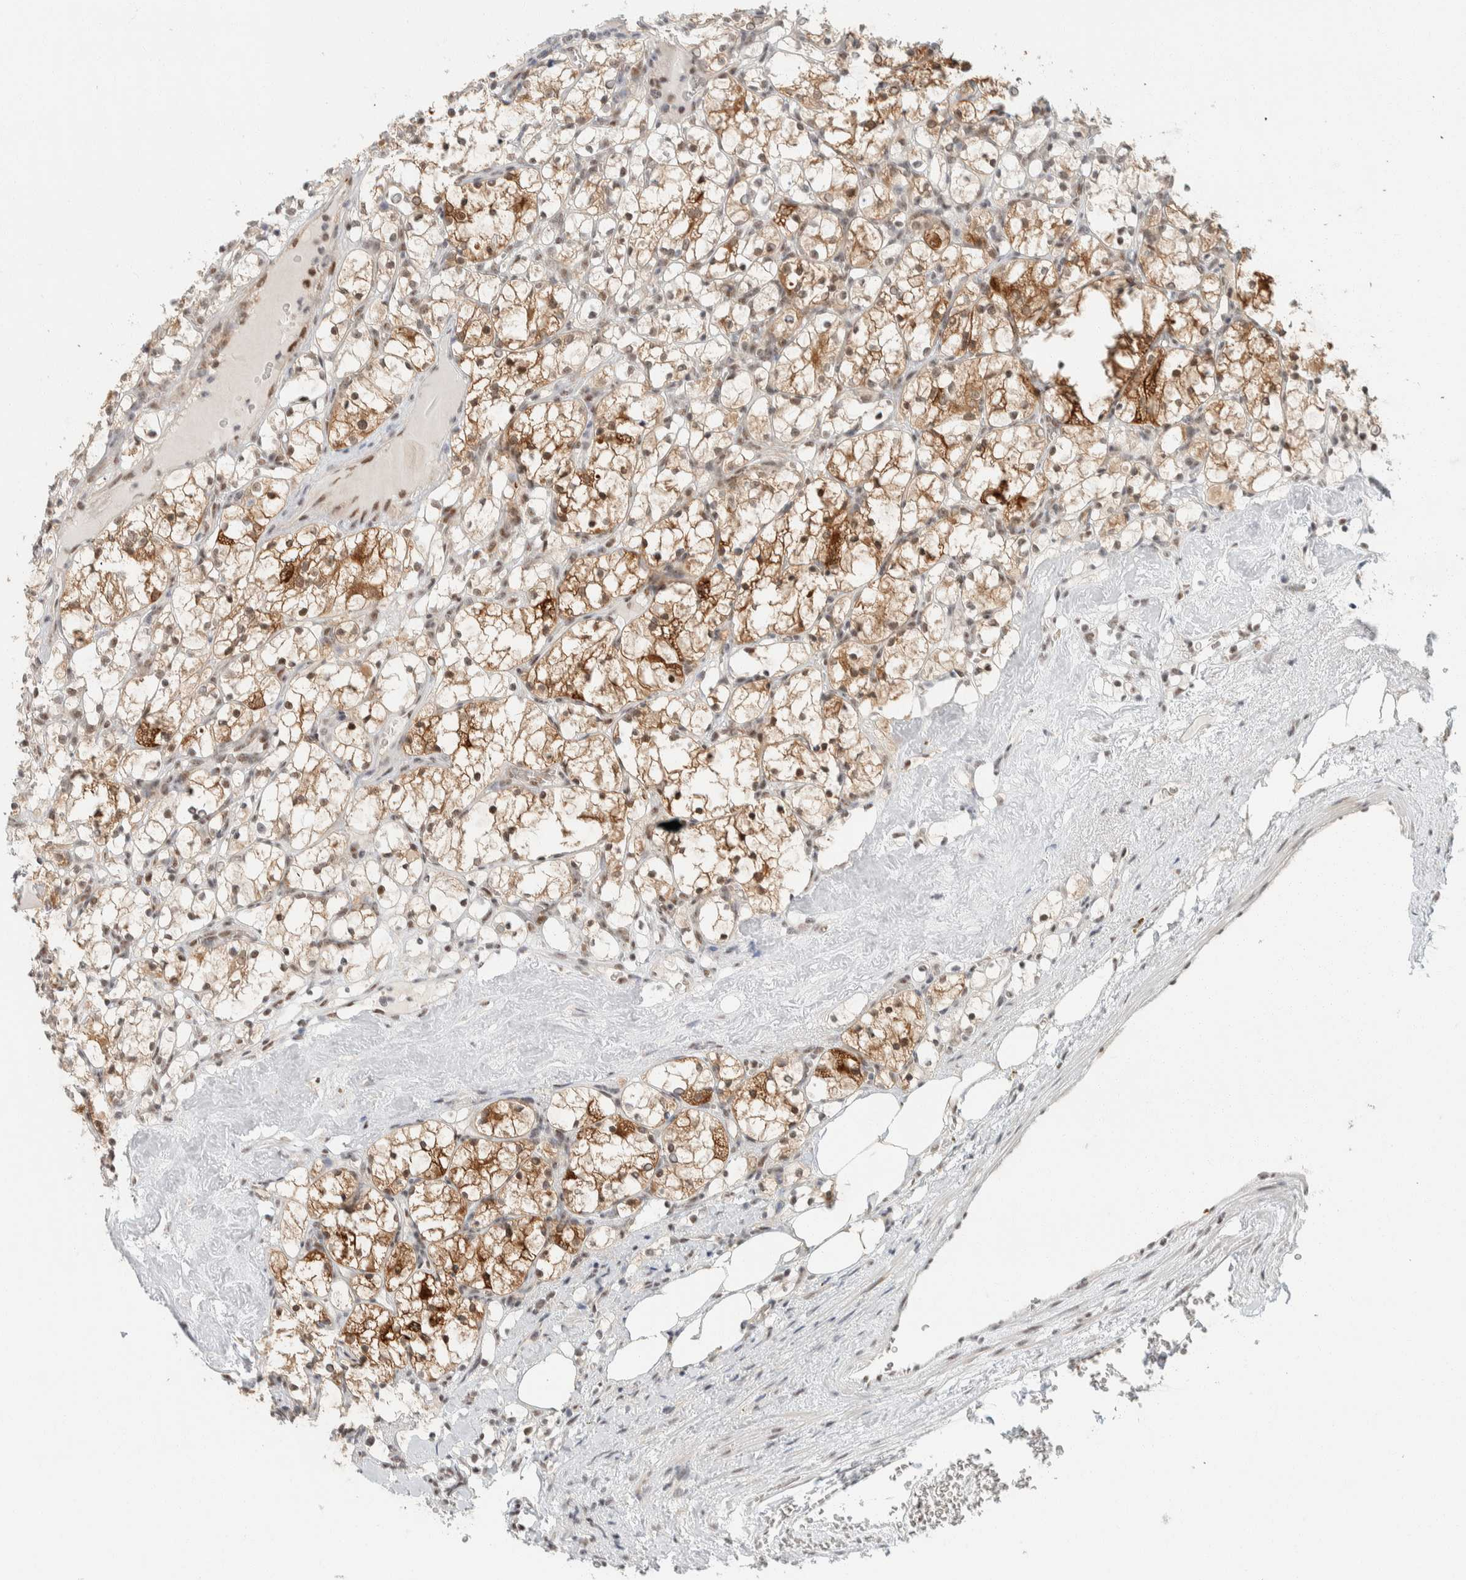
{"staining": {"intensity": "moderate", "quantity": "25%-75%", "location": "cytoplasmic/membranous"}, "tissue": "renal cancer", "cell_type": "Tumor cells", "image_type": "cancer", "snomed": [{"axis": "morphology", "description": "Adenocarcinoma, NOS"}, {"axis": "topography", "description": "Kidney"}], "caption": "A photomicrograph of human renal cancer stained for a protein reveals moderate cytoplasmic/membranous brown staining in tumor cells. Ihc stains the protein in brown and the nuclei are stained blue.", "gene": "ZBTB2", "patient": {"sex": "female", "age": 69}}